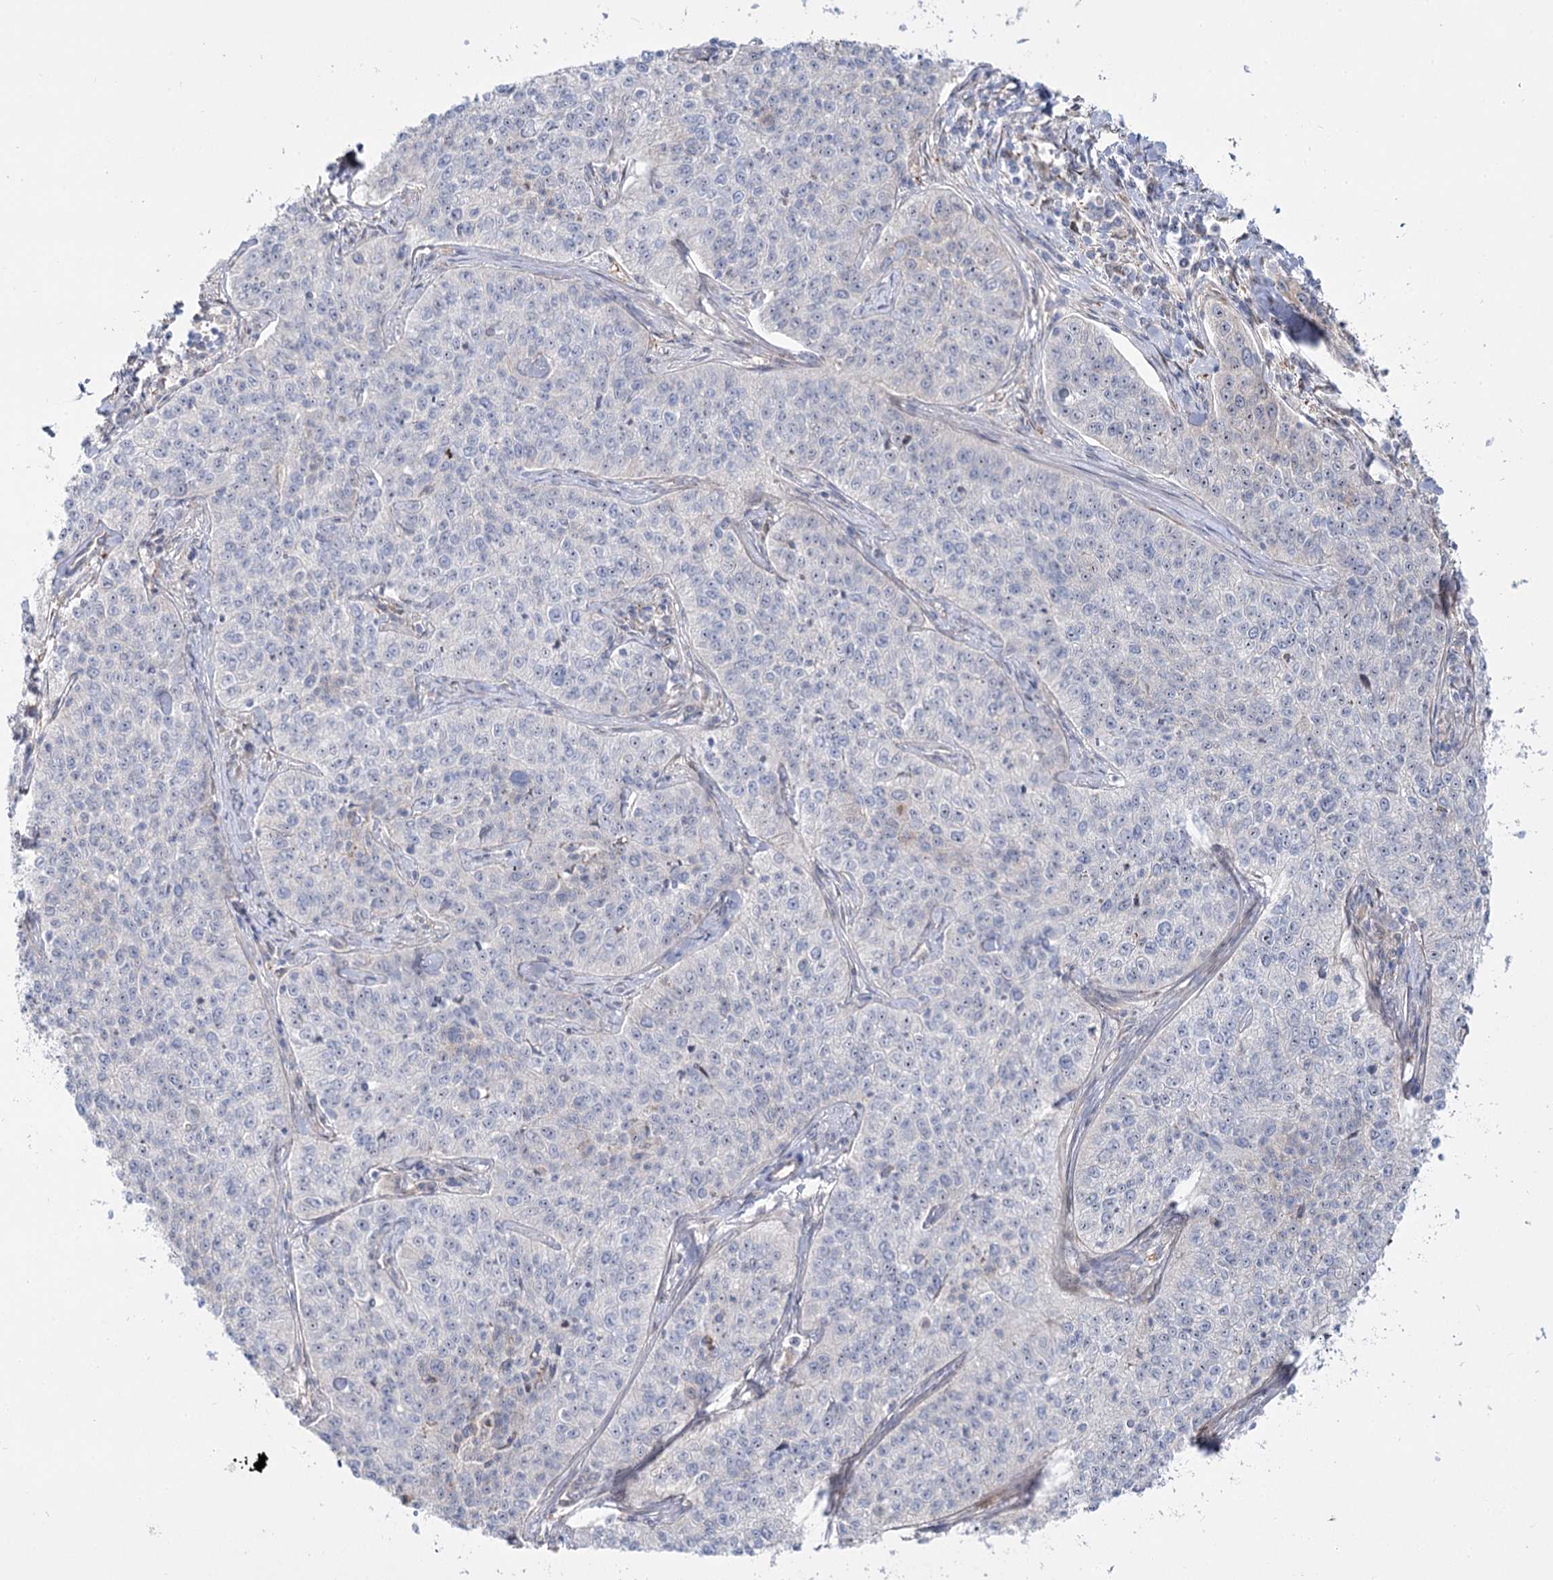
{"staining": {"intensity": "negative", "quantity": "none", "location": "none"}, "tissue": "cervical cancer", "cell_type": "Tumor cells", "image_type": "cancer", "snomed": [{"axis": "morphology", "description": "Squamous cell carcinoma, NOS"}, {"axis": "topography", "description": "Cervix"}], "caption": "A photomicrograph of human cervical cancer is negative for staining in tumor cells.", "gene": "SUOX", "patient": {"sex": "female", "age": 35}}